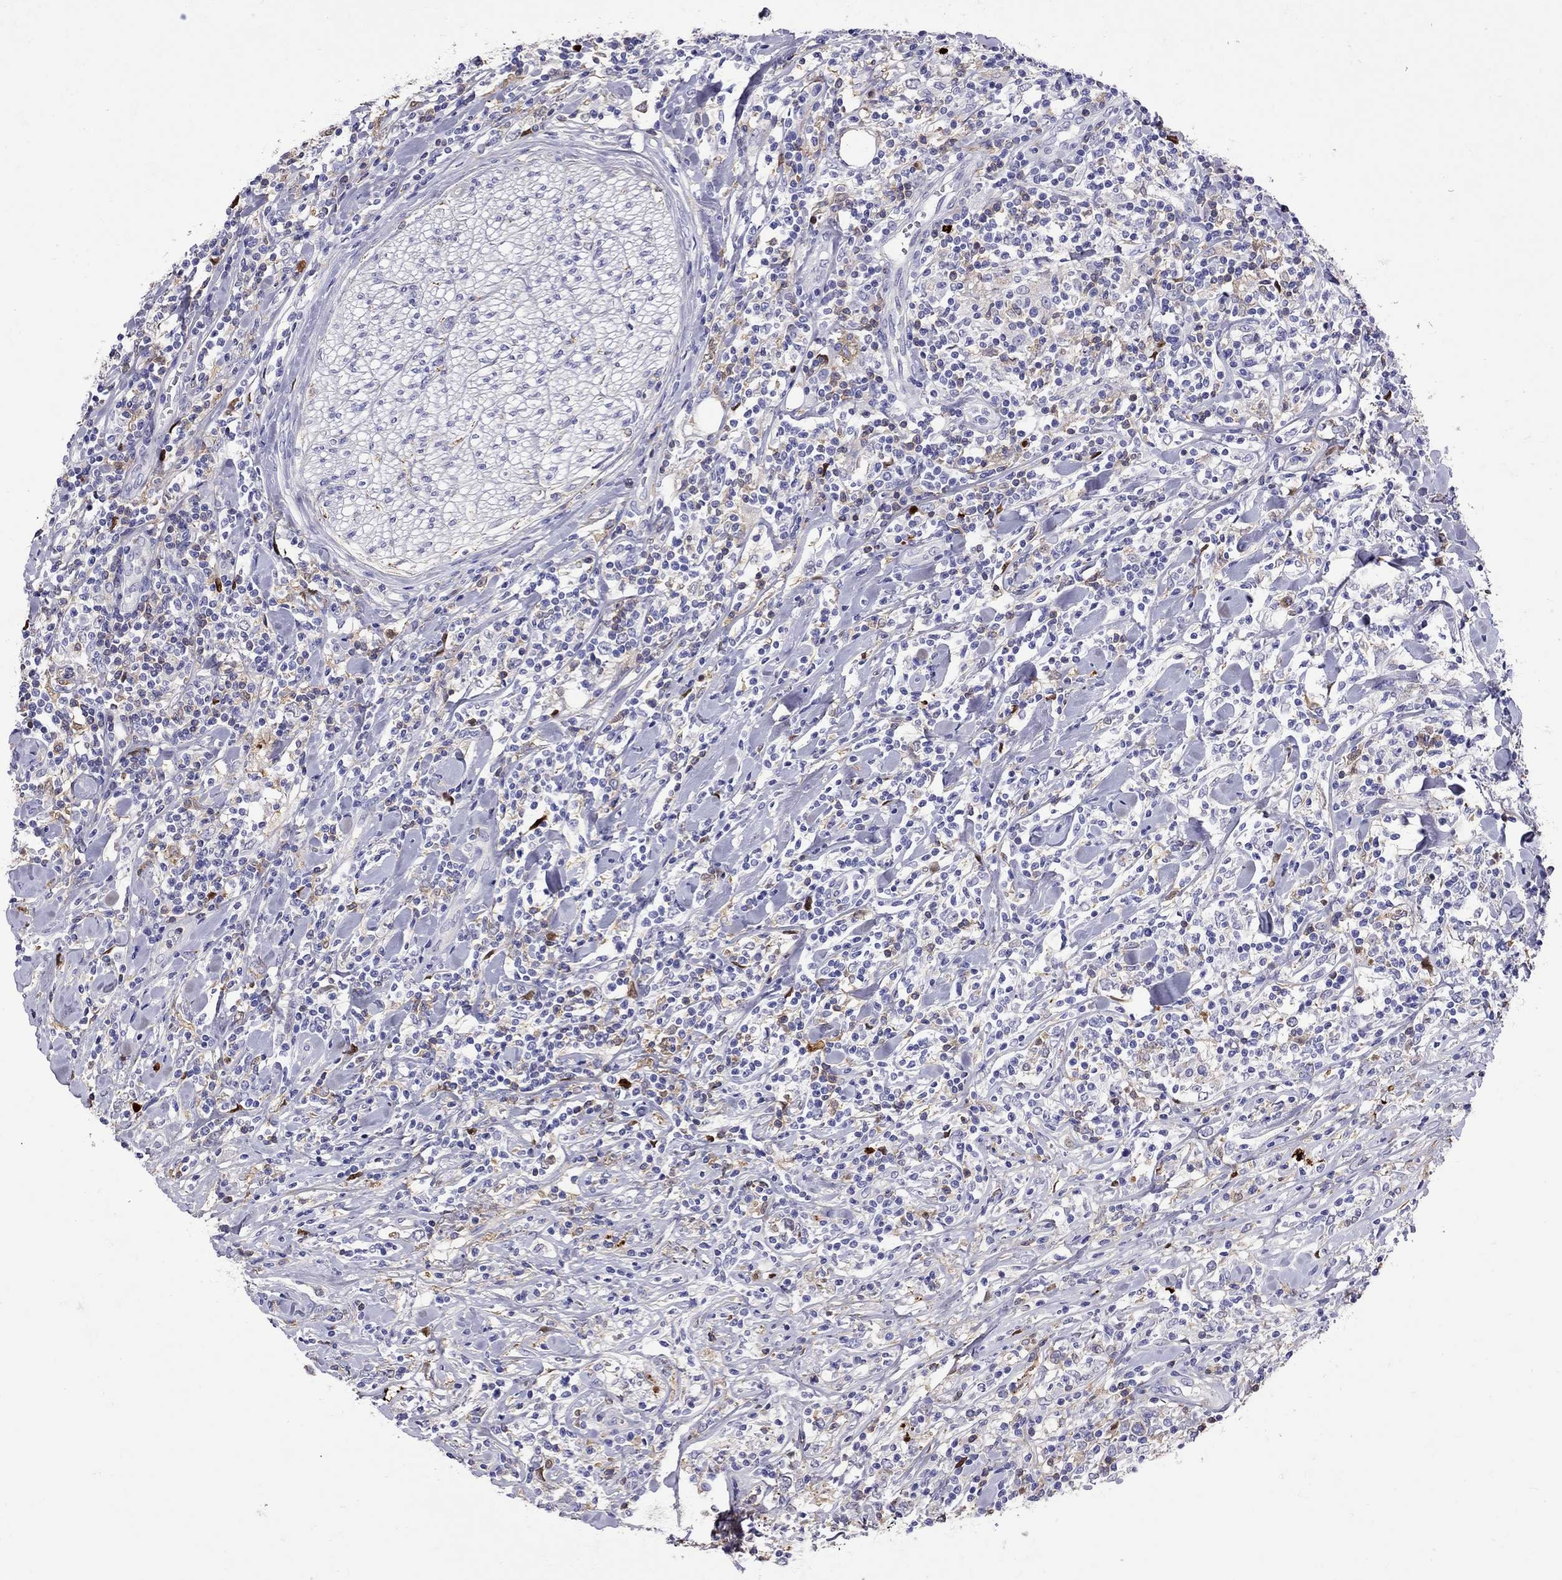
{"staining": {"intensity": "negative", "quantity": "none", "location": "none"}, "tissue": "lymphoma", "cell_type": "Tumor cells", "image_type": "cancer", "snomed": [{"axis": "morphology", "description": "Malignant lymphoma, non-Hodgkin's type, High grade"}, {"axis": "topography", "description": "Lymph node"}], "caption": "IHC image of neoplastic tissue: malignant lymphoma, non-Hodgkin's type (high-grade) stained with DAB (3,3'-diaminobenzidine) exhibits no significant protein staining in tumor cells.", "gene": "SERPINA3", "patient": {"sex": "female", "age": 84}}